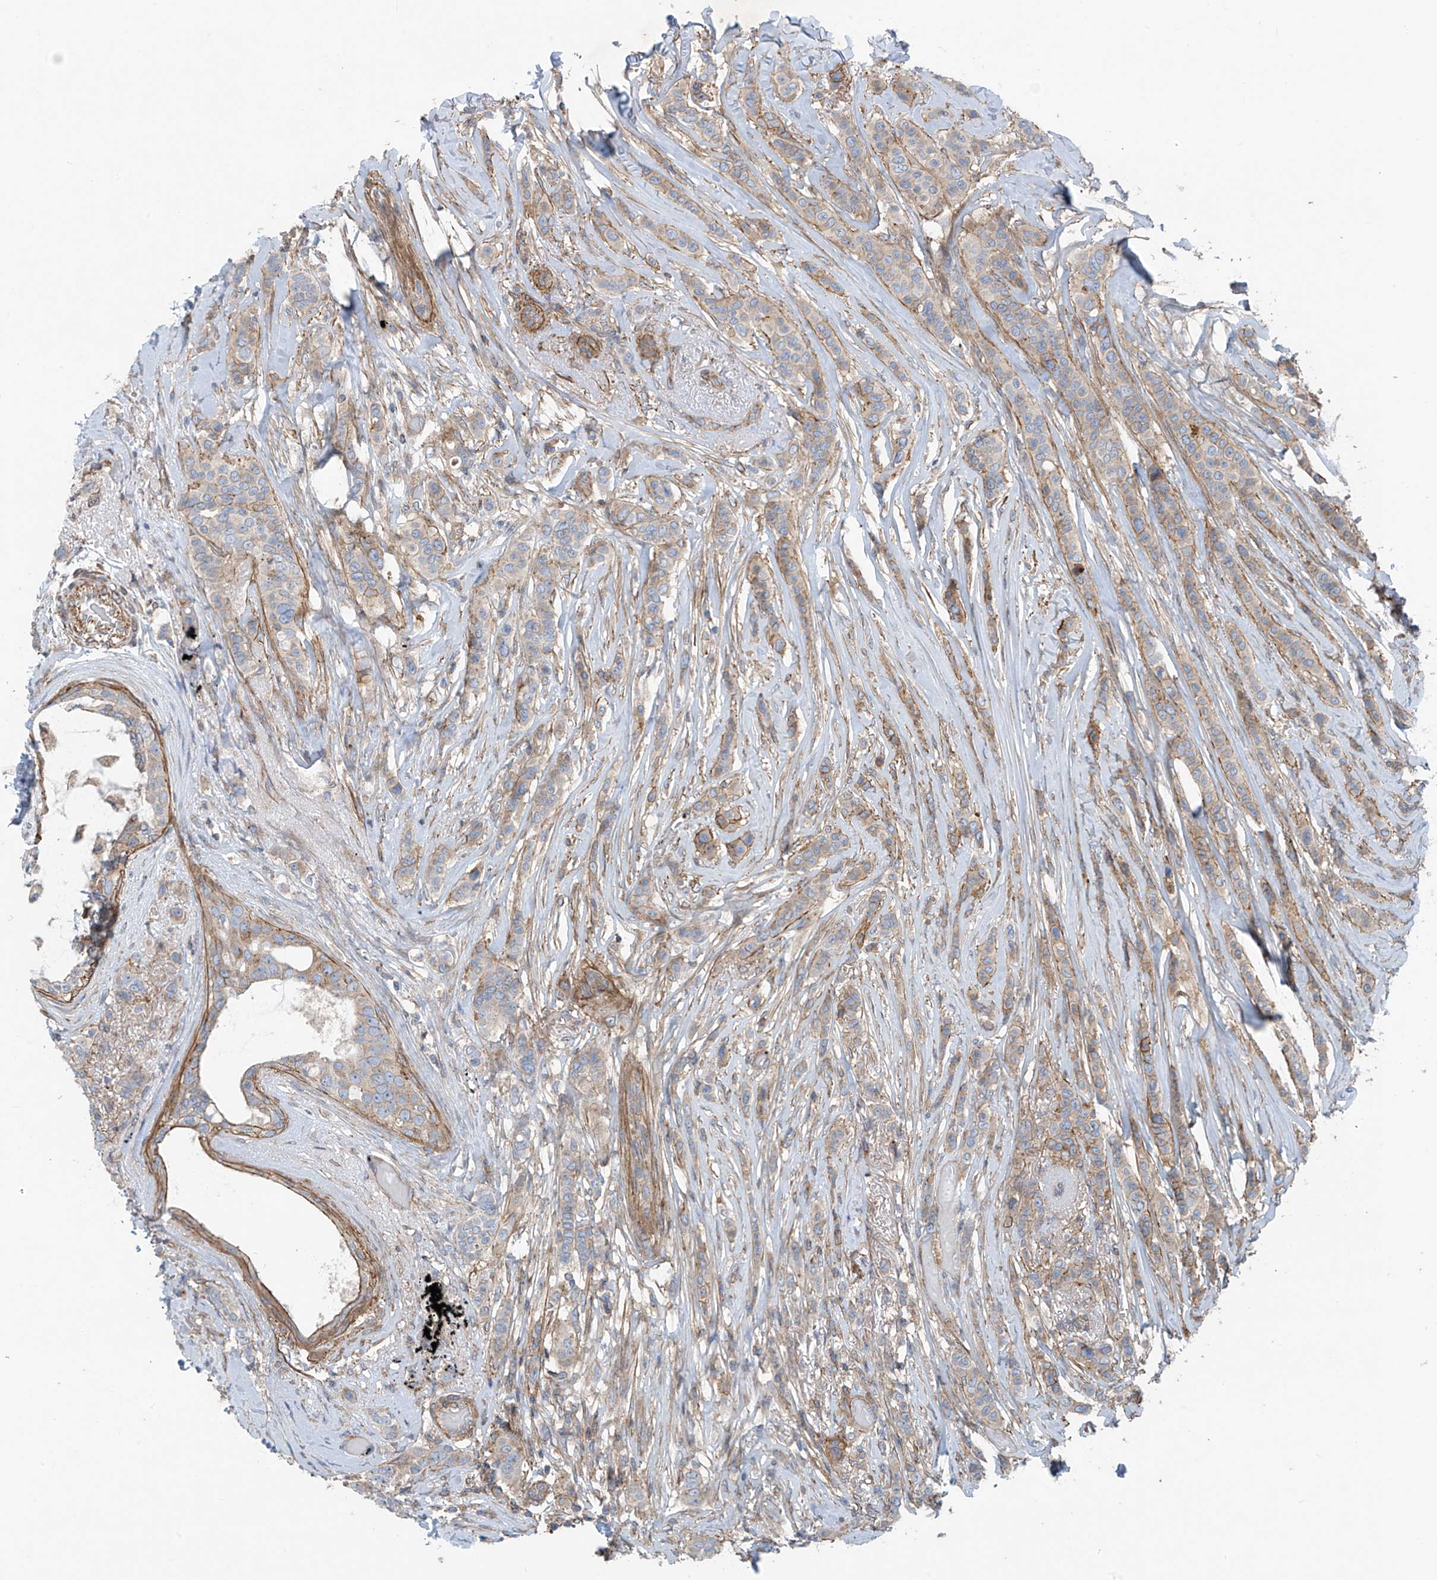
{"staining": {"intensity": "weak", "quantity": "<25%", "location": "cytoplasmic/membranous"}, "tissue": "breast cancer", "cell_type": "Tumor cells", "image_type": "cancer", "snomed": [{"axis": "morphology", "description": "Lobular carcinoma"}, {"axis": "topography", "description": "Breast"}], "caption": "This histopathology image is of lobular carcinoma (breast) stained with immunohistochemistry to label a protein in brown with the nuclei are counter-stained blue. There is no expression in tumor cells.", "gene": "SLC1A5", "patient": {"sex": "female", "age": 51}}